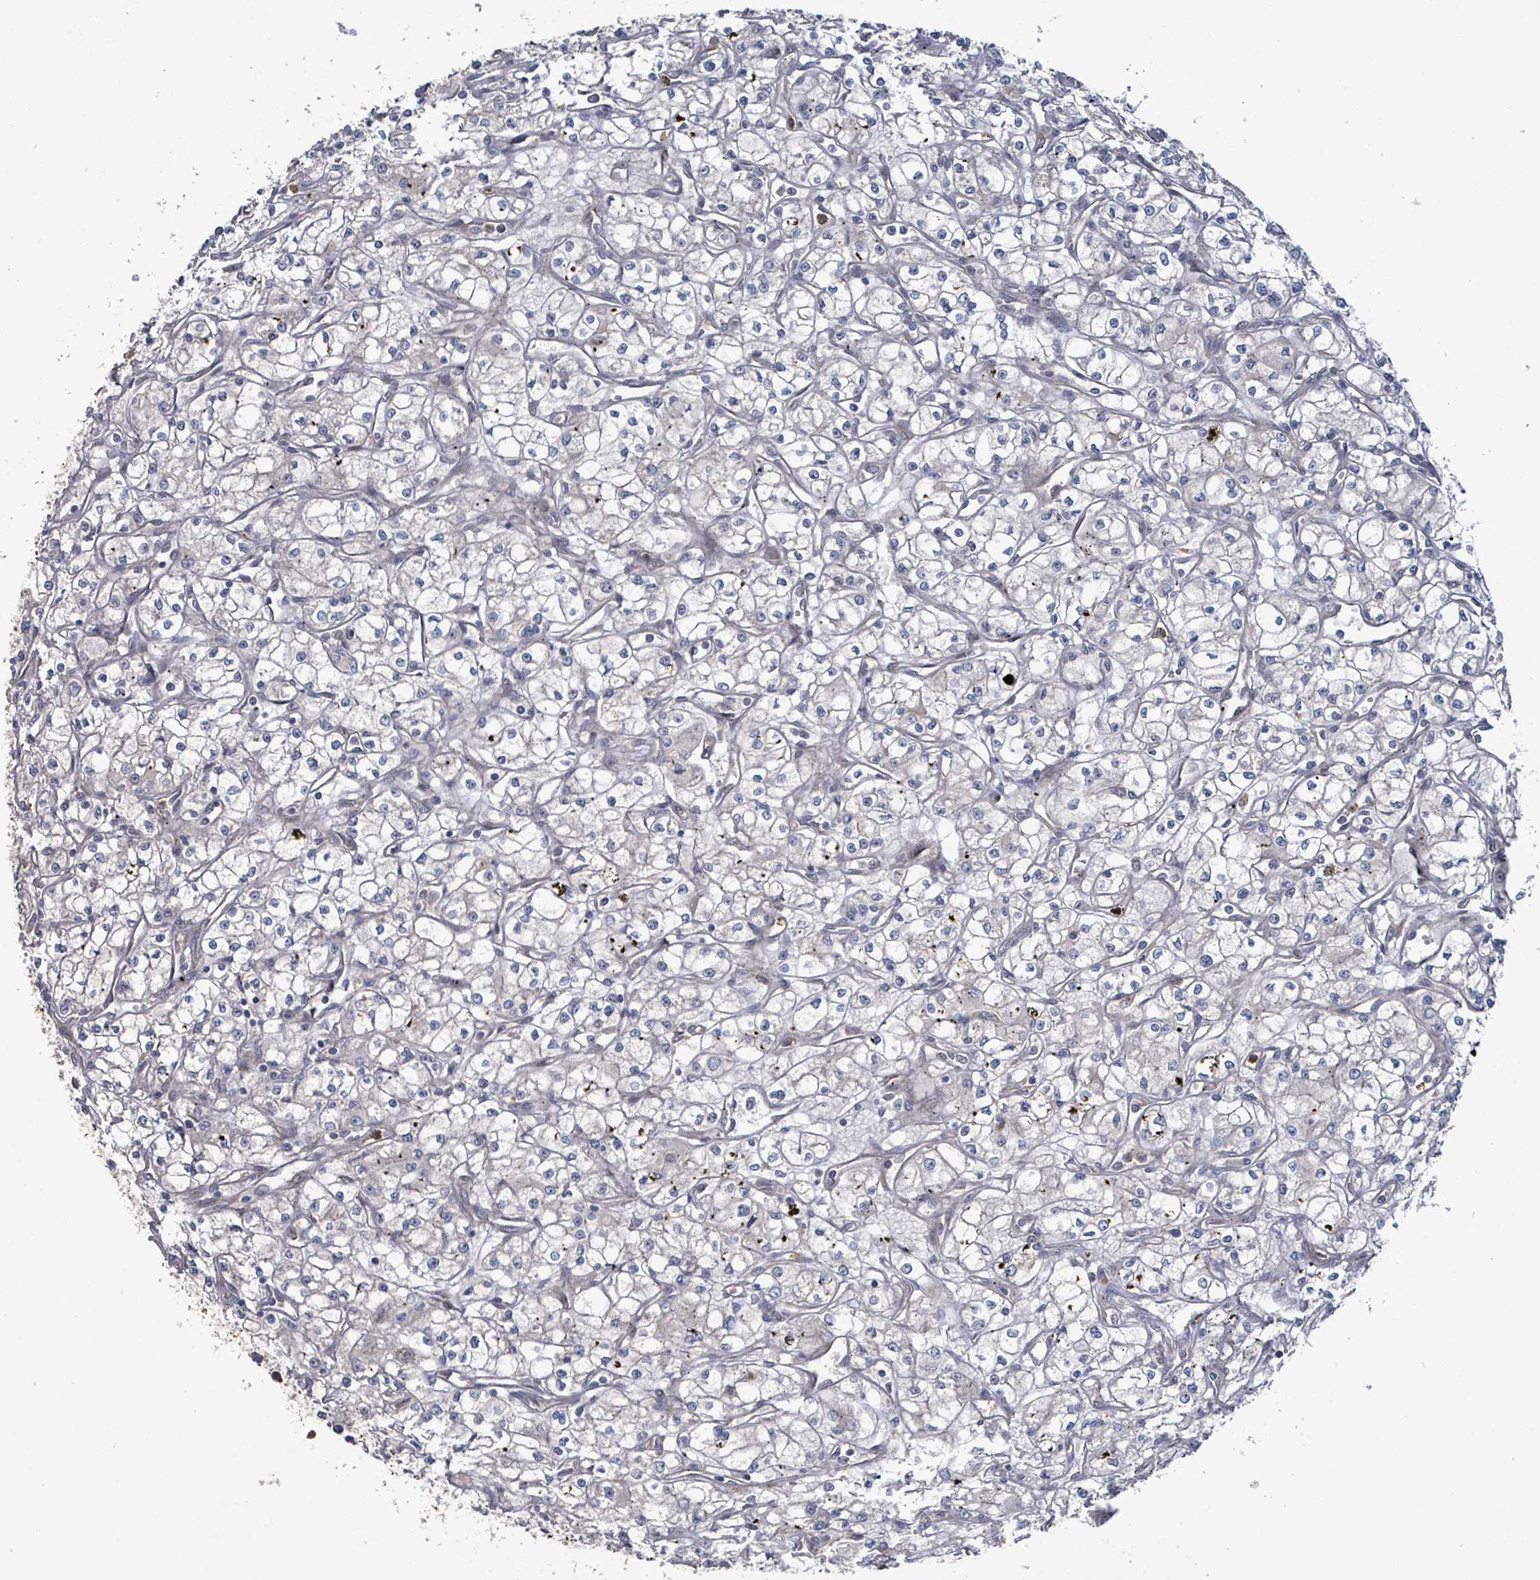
{"staining": {"intensity": "negative", "quantity": "none", "location": "none"}, "tissue": "renal cancer", "cell_type": "Tumor cells", "image_type": "cancer", "snomed": [{"axis": "morphology", "description": "Adenocarcinoma, NOS"}, {"axis": "topography", "description": "Kidney"}], "caption": "Image shows no significant protein expression in tumor cells of adenocarcinoma (renal). (Immunohistochemistry, brightfield microscopy, high magnification).", "gene": "SLIT3", "patient": {"sex": "male", "age": 59}}